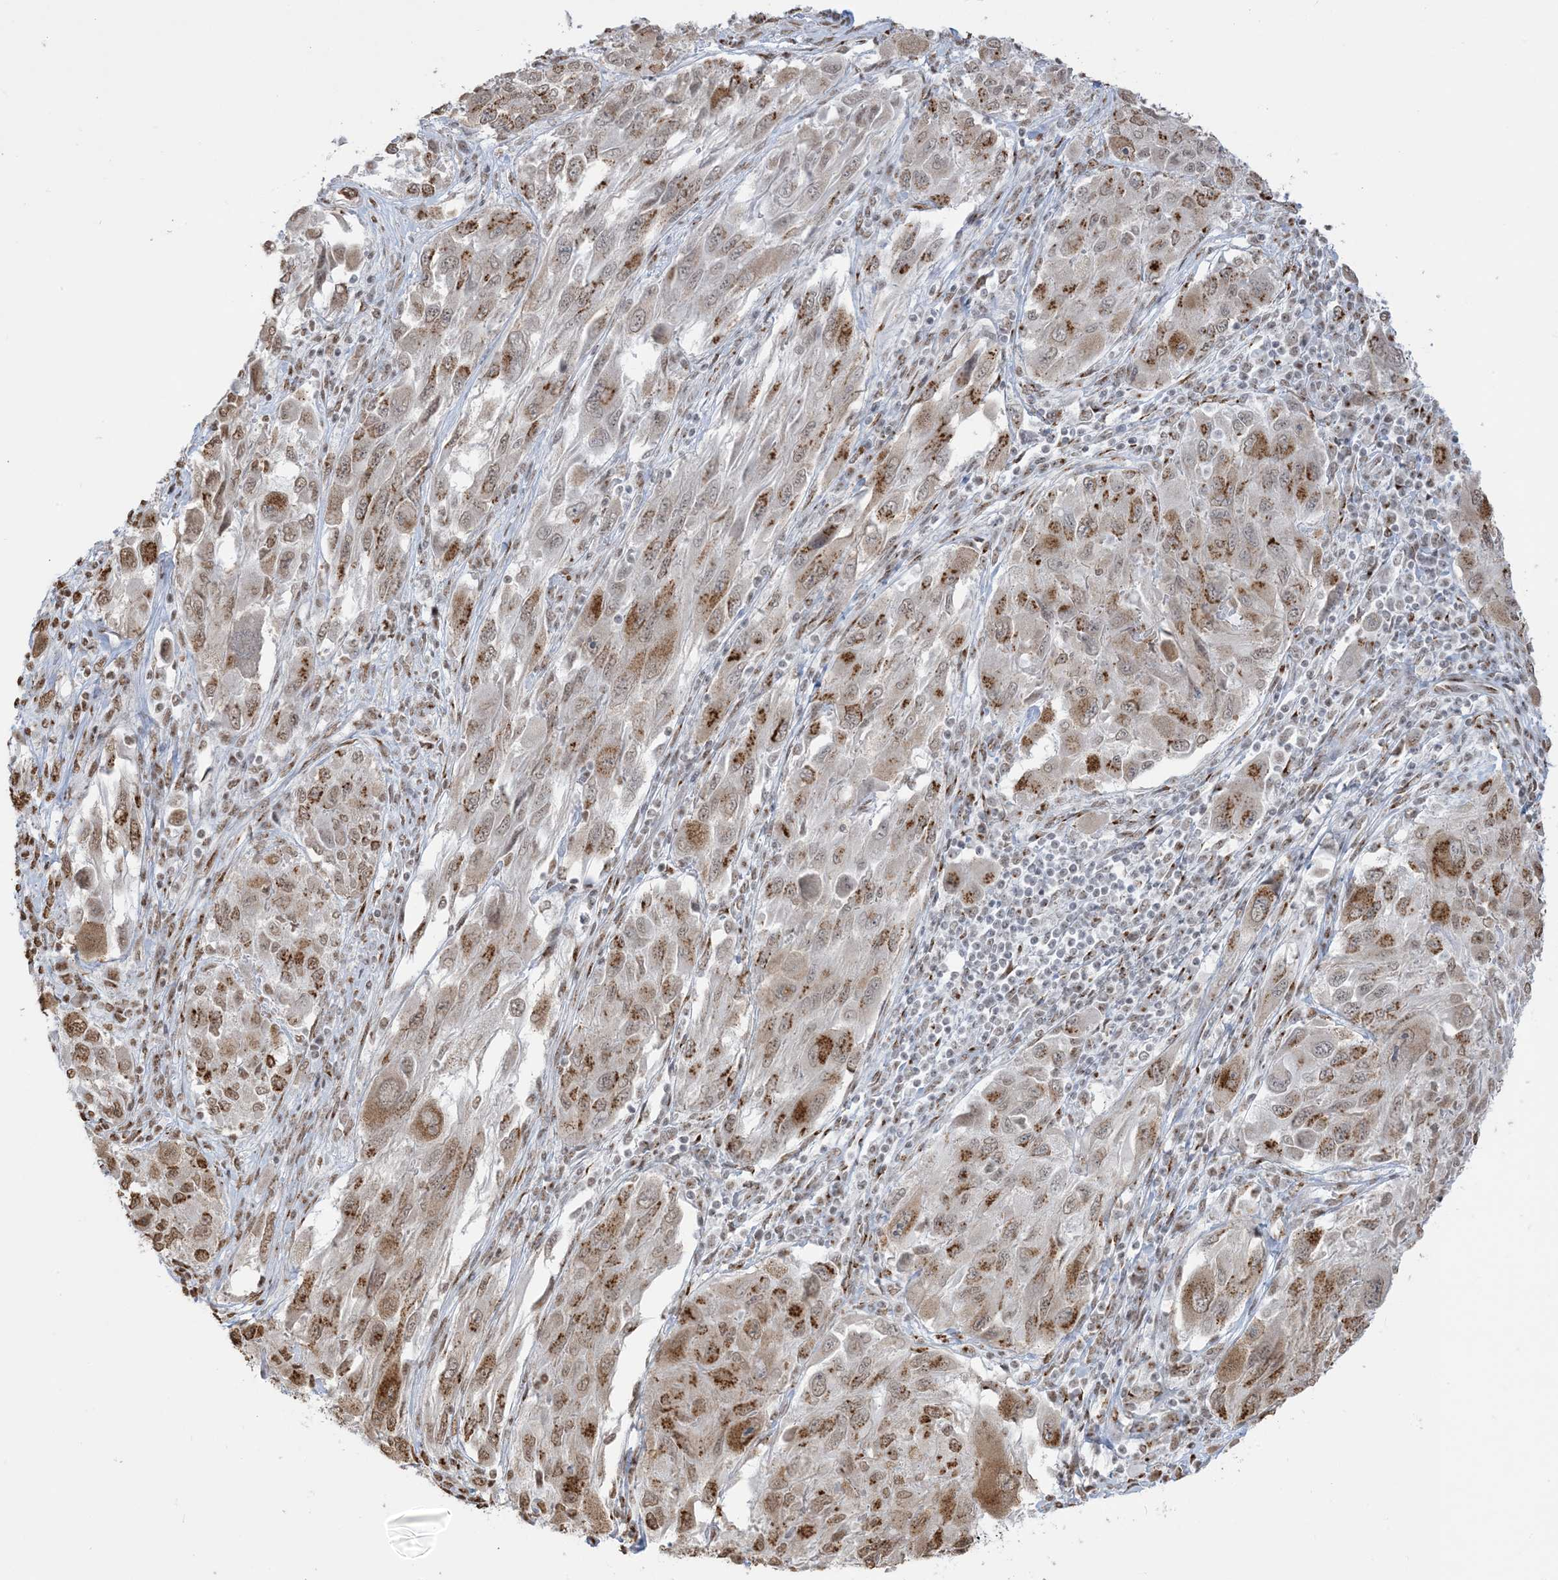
{"staining": {"intensity": "moderate", "quantity": ">75%", "location": "cytoplasmic/membranous"}, "tissue": "melanoma", "cell_type": "Tumor cells", "image_type": "cancer", "snomed": [{"axis": "morphology", "description": "Malignant melanoma, NOS"}, {"axis": "topography", "description": "Skin"}], "caption": "Immunohistochemistry (IHC) (DAB) staining of human melanoma displays moderate cytoplasmic/membranous protein positivity in approximately >75% of tumor cells. (Brightfield microscopy of DAB IHC at high magnification).", "gene": "GPR107", "patient": {"sex": "female", "age": 91}}